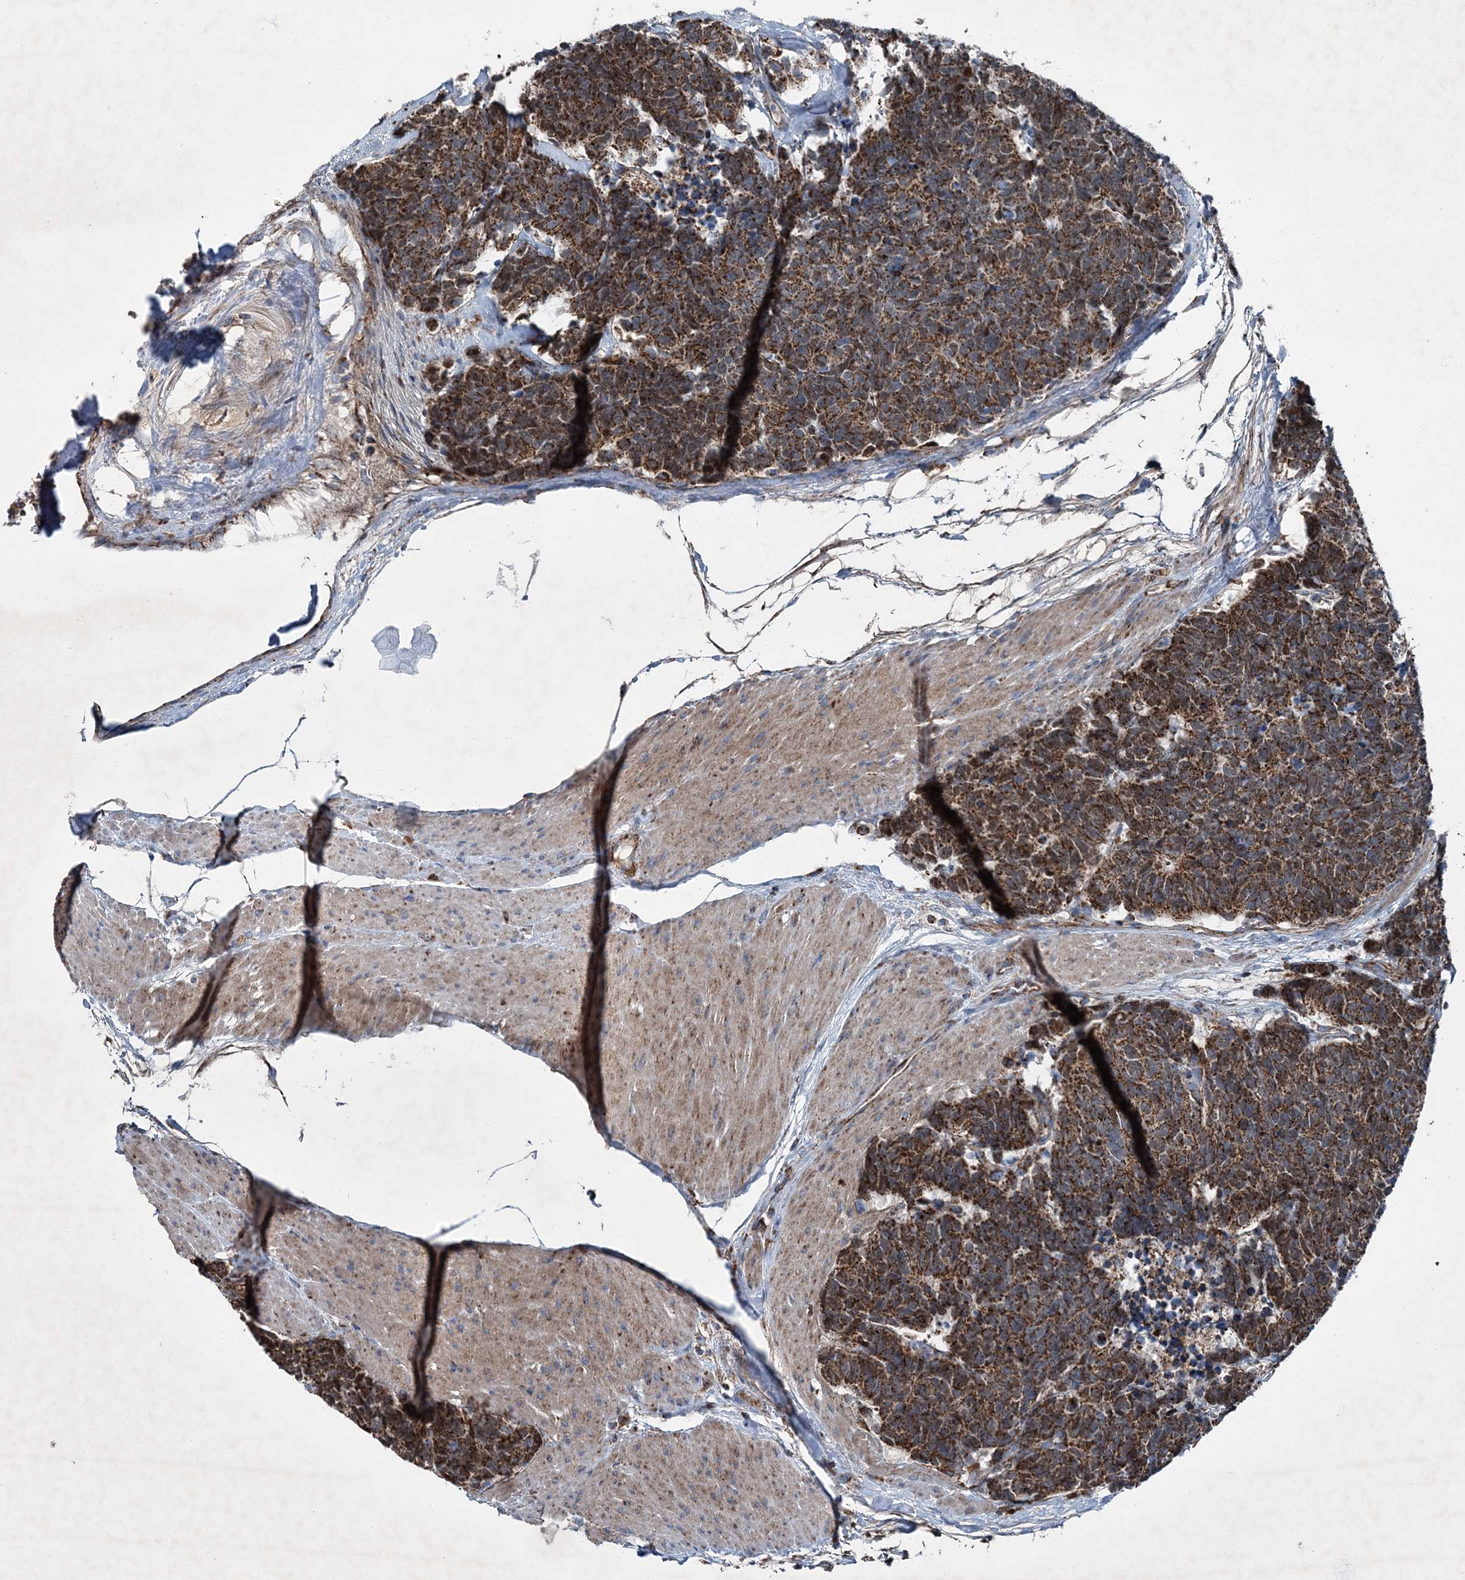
{"staining": {"intensity": "strong", "quantity": ">75%", "location": "cytoplasmic/membranous"}, "tissue": "carcinoid", "cell_type": "Tumor cells", "image_type": "cancer", "snomed": [{"axis": "morphology", "description": "Carcinoma, NOS"}, {"axis": "morphology", "description": "Carcinoid, malignant, NOS"}, {"axis": "topography", "description": "Urinary bladder"}], "caption": "This is a photomicrograph of immunohistochemistry staining of carcinoid (malignant), which shows strong staining in the cytoplasmic/membranous of tumor cells.", "gene": "SPAG16", "patient": {"sex": "male", "age": 57}}